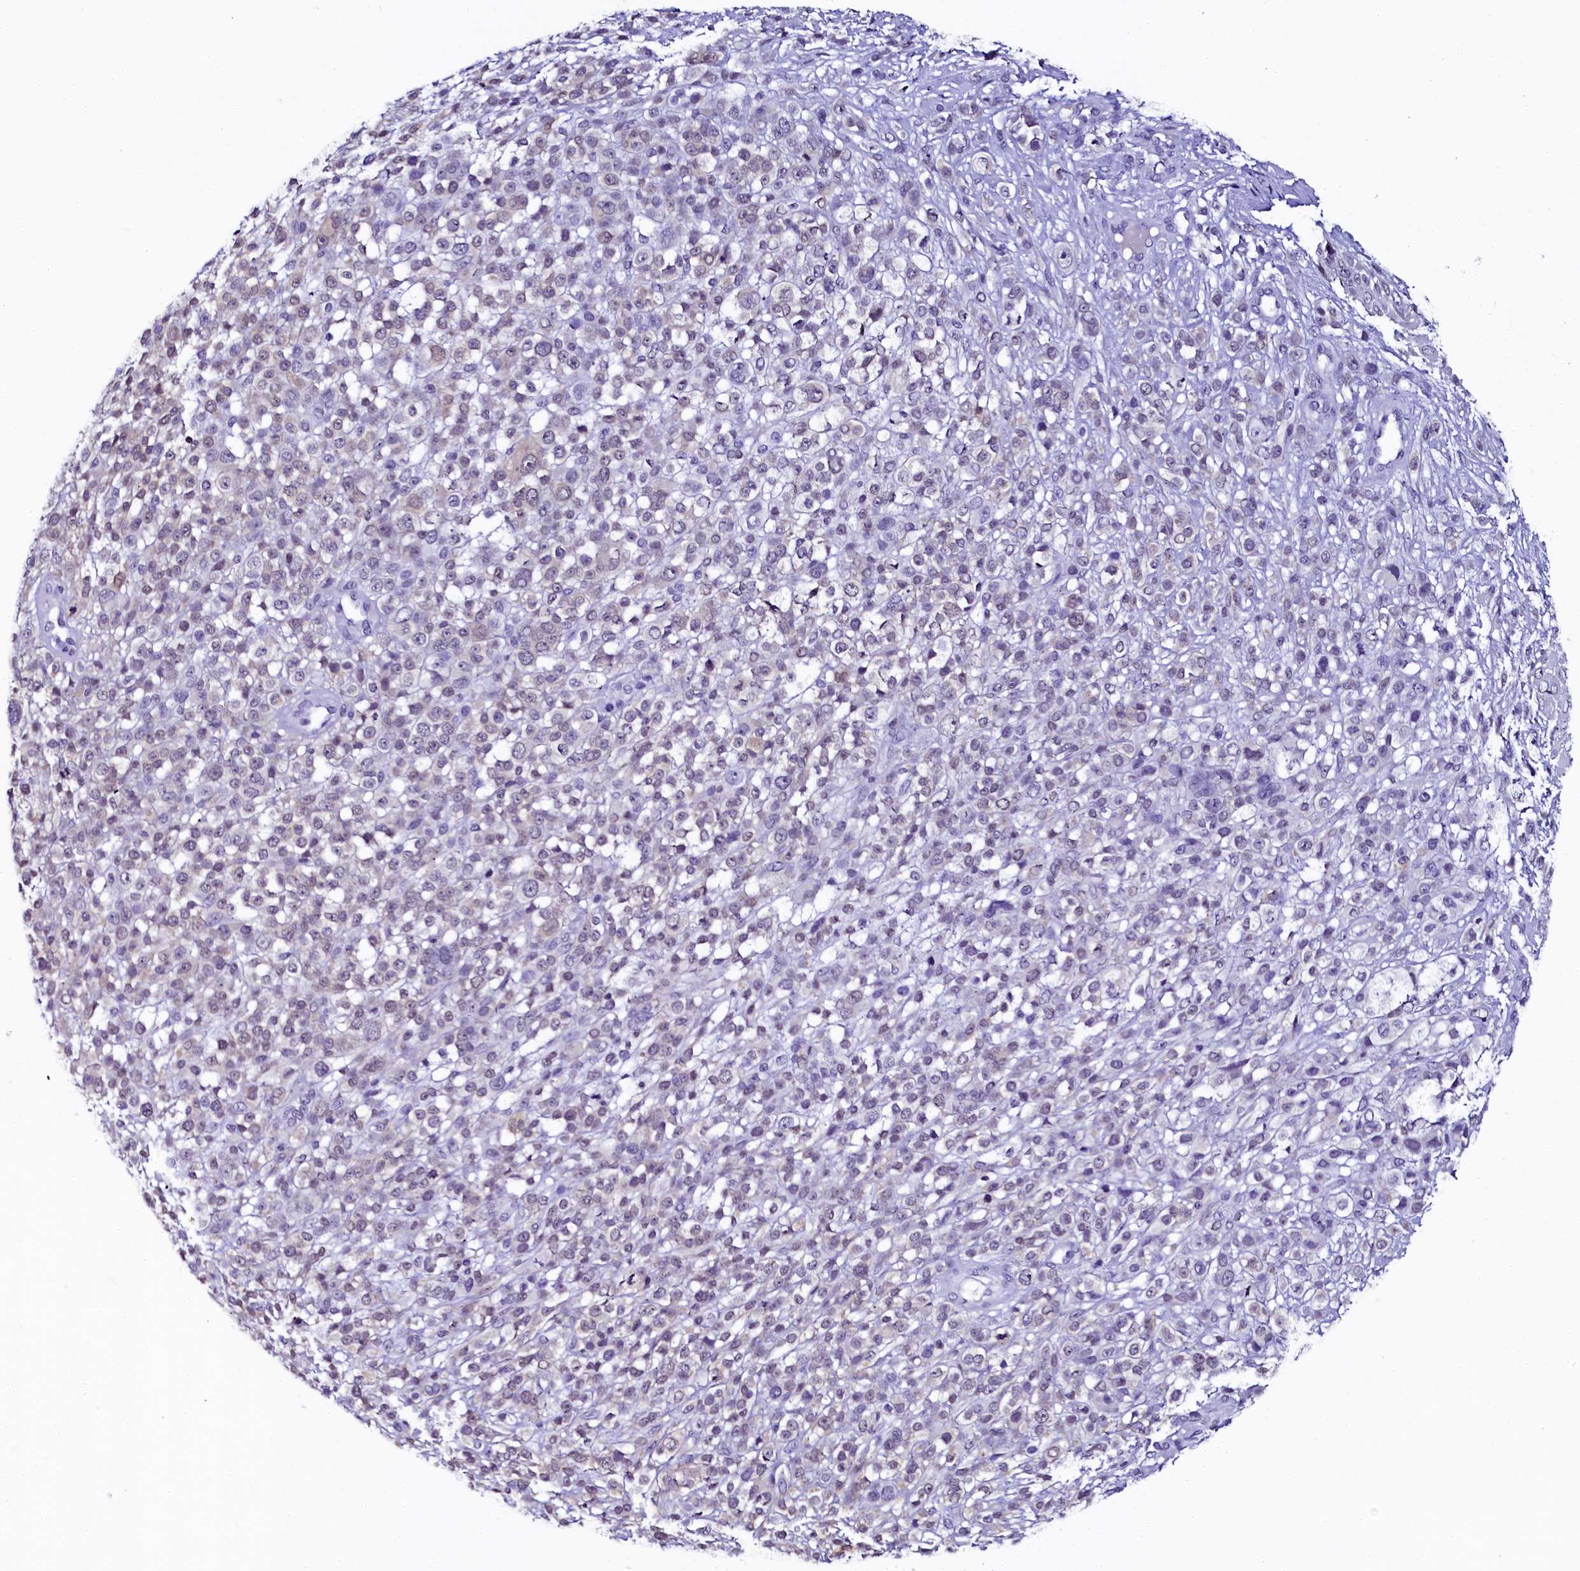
{"staining": {"intensity": "negative", "quantity": "none", "location": "none"}, "tissue": "melanoma", "cell_type": "Tumor cells", "image_type": "cancer", "snomed": [{"axis": "morphology", "description": "Malignant melanoma, NOS"}, {"axis": "topography", "description": "Skin"}], "caption": "This is an immunohistochemistry photomicrograph of human melanoma. There is no staining in tumor cells.", "gene": "SORD", "patient": {"sex": "female", "age": 55}}